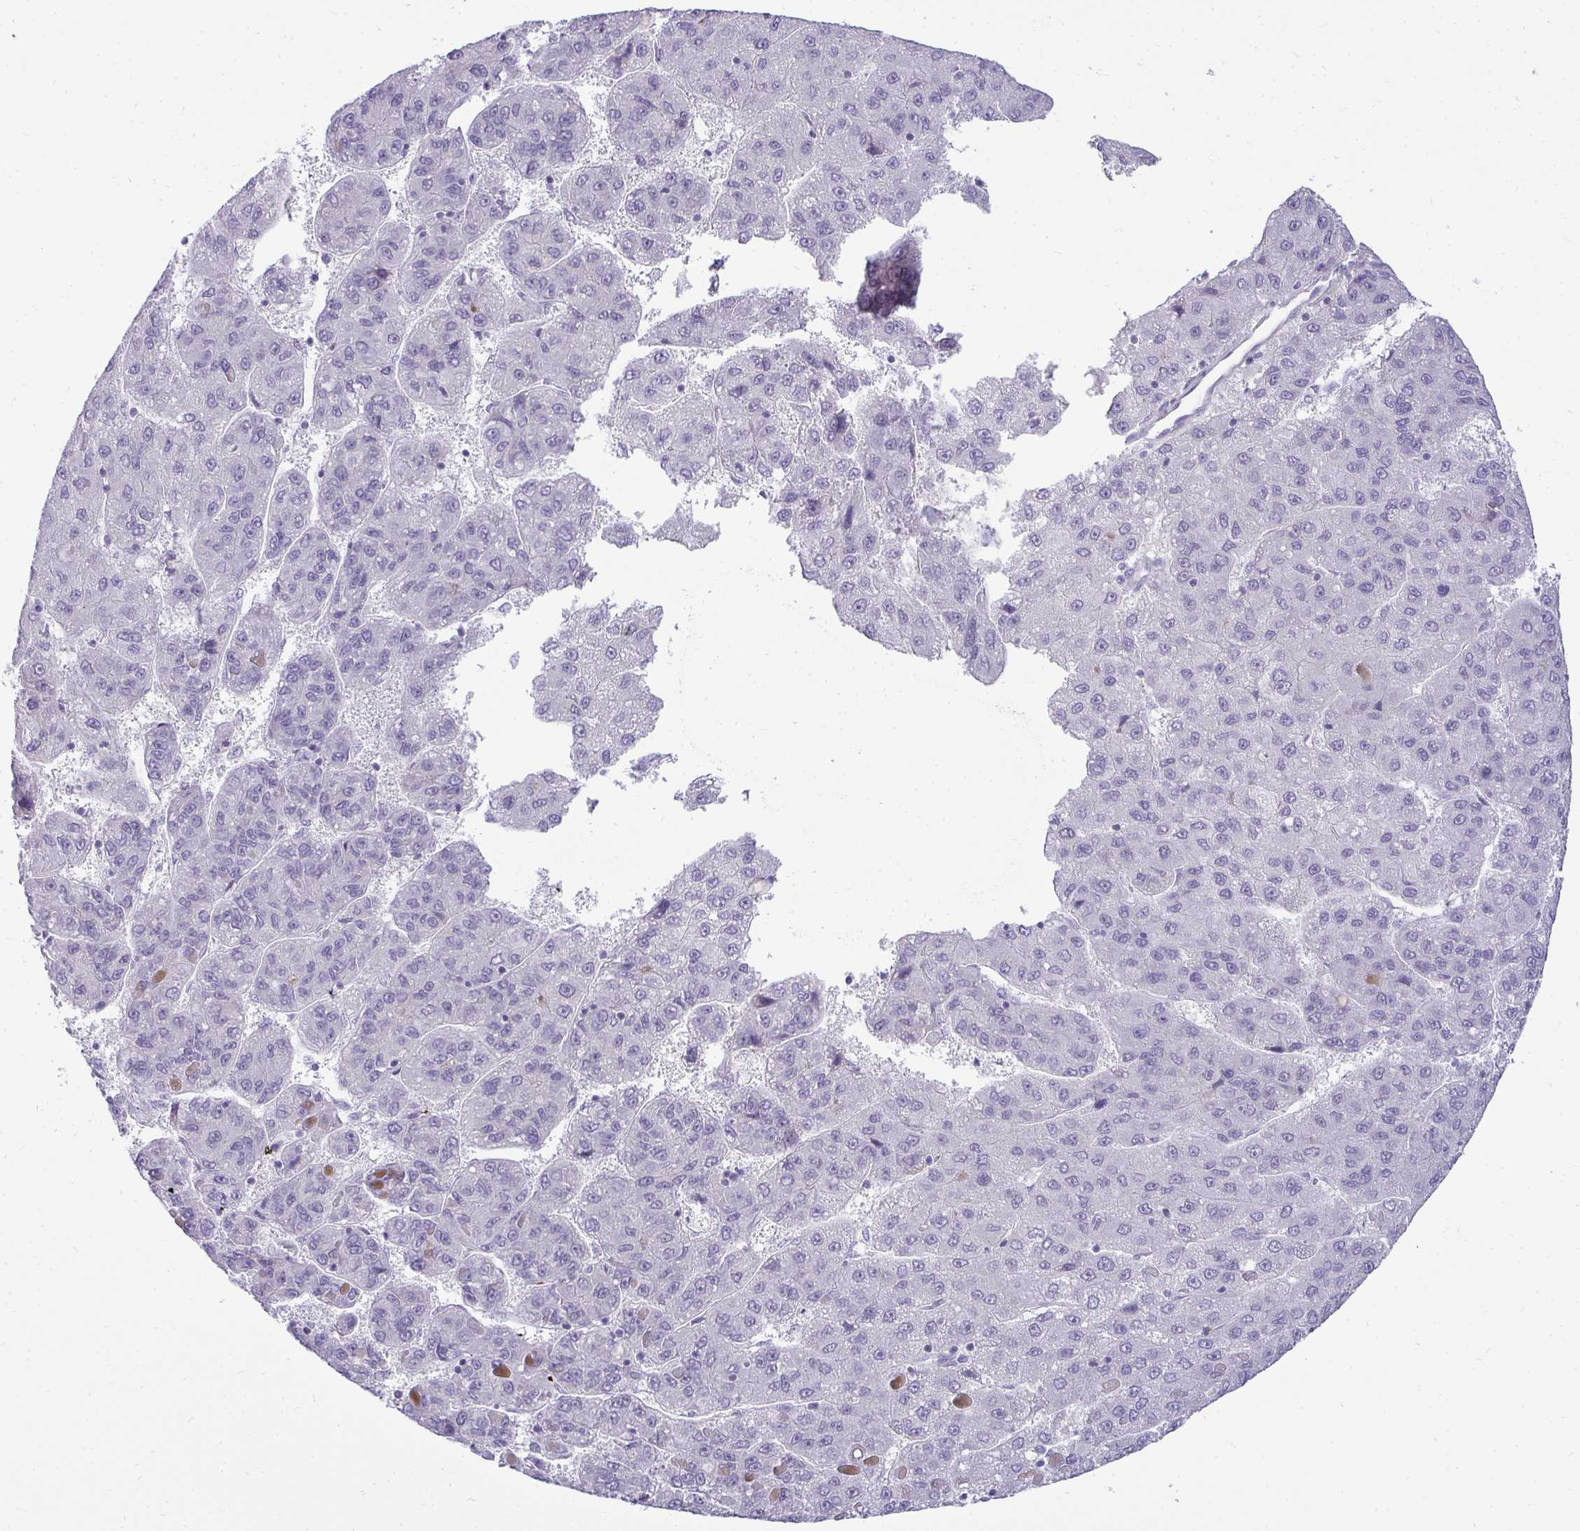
{"staining": {"intensity": "negative", "quantity": "none", "location": "none"}, "tissue": "liver cancer", "cell_type": "Tumor cells", "image_type": "cancer", "snomed": [{"axis": "morphology", "description": "Carcinoma, Hepatocellular, NOS"}, {"axis": "topography", "description": "Liver"}], "caption": "A micrograph of liver hepatocellular carcinoma stained for a protein exhibits no brown staining in tumor cells.", "gene": "AK5", "patient": {"sex": "female", "age": 82}}